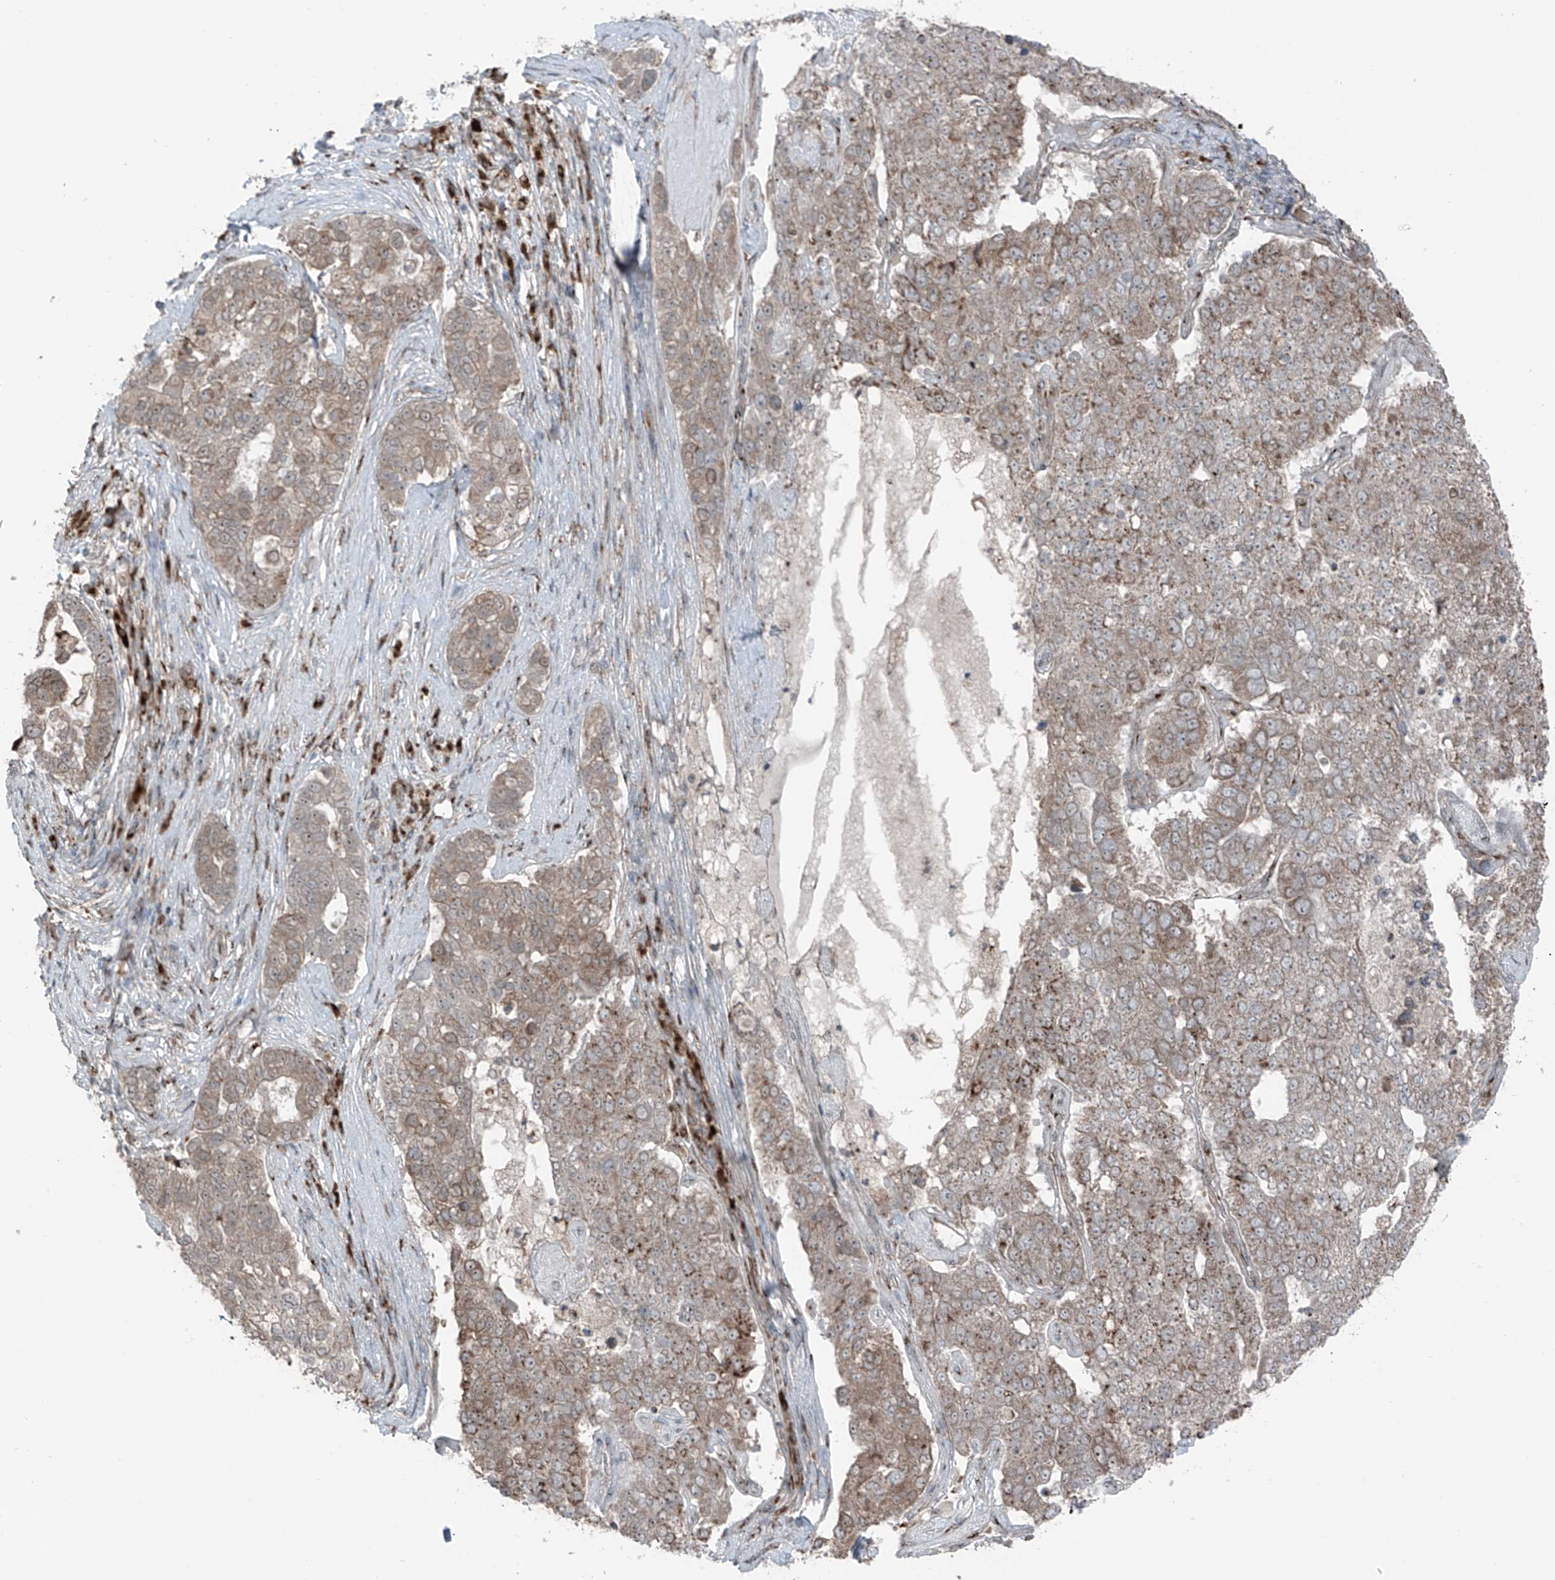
{"staining": {"intensity": "moderate", "quantity": ">75%", "location": "cytoplasmic/membranous"}, "tissue": "pancreatic cancer", "cell_type": "Tumor cells", "image_type": "cancer", "snomed": [{"axis": "morphology", "description": "Adenocarcinoma, NOS"}, {"axis": "topography", "description": "Pancreas"}], "caption": "Brown immunohistochemical staining in pancreatic cancer shows moderate cytoplasmic/membranous positivity in approximately >75% of tumor cells. The staining was performed using DAB to visualize the protein expression in brown, while the nuclei were stained in blue with hematoxylin (Magnification: 20x).", "gene": "ERLEC1", "patient": {"sex": "female", "age": 61}}